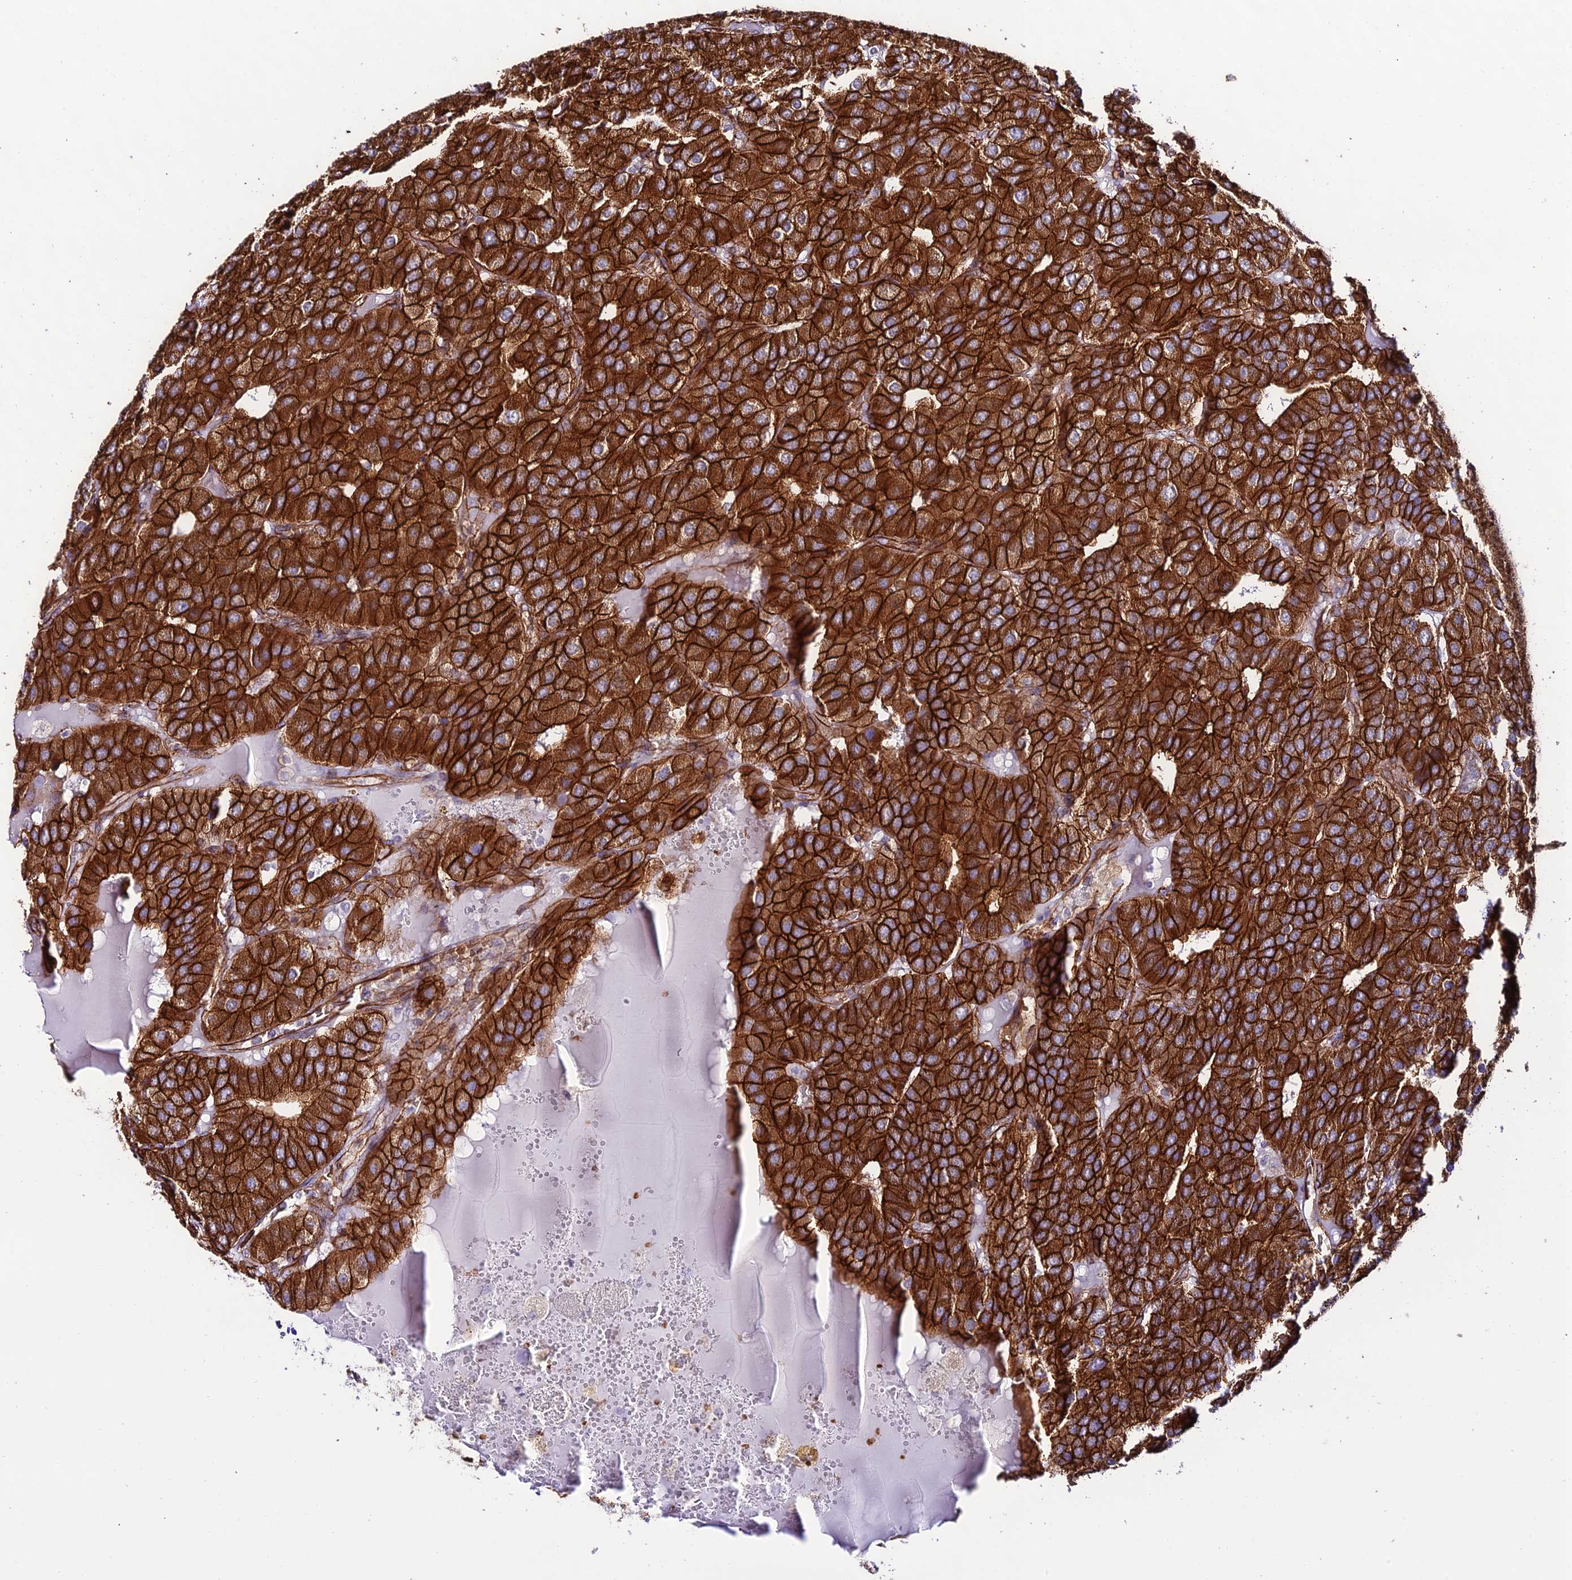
{"staining": {"intensity": "strong", "quantity": ">75%", "location": "cytoplasmic/membranous"}, "tissue": "parathyroid gland", "cell_type": "Glandular cells", "image_type": "normal", "snomed": [{"axis": "morphology", "description": "Normal tissue, NOS"}, {"axis": "morphology", "description": "Adenoma, NOS"}, {"axis": "topography", "description": "Parathyroid gland"}], "caption": "Immunohistochemistry of normal human parathyroid gland displays high levels of strong cytoplasmic/membranous staining in approximately >75% of glandular cells. (DAB (3,3'-diaminobenzidine) IHC with brightfield microscopy, high magnification).", "gene": "YPEL5", "patient": {"sex": "female", "age": 86}}